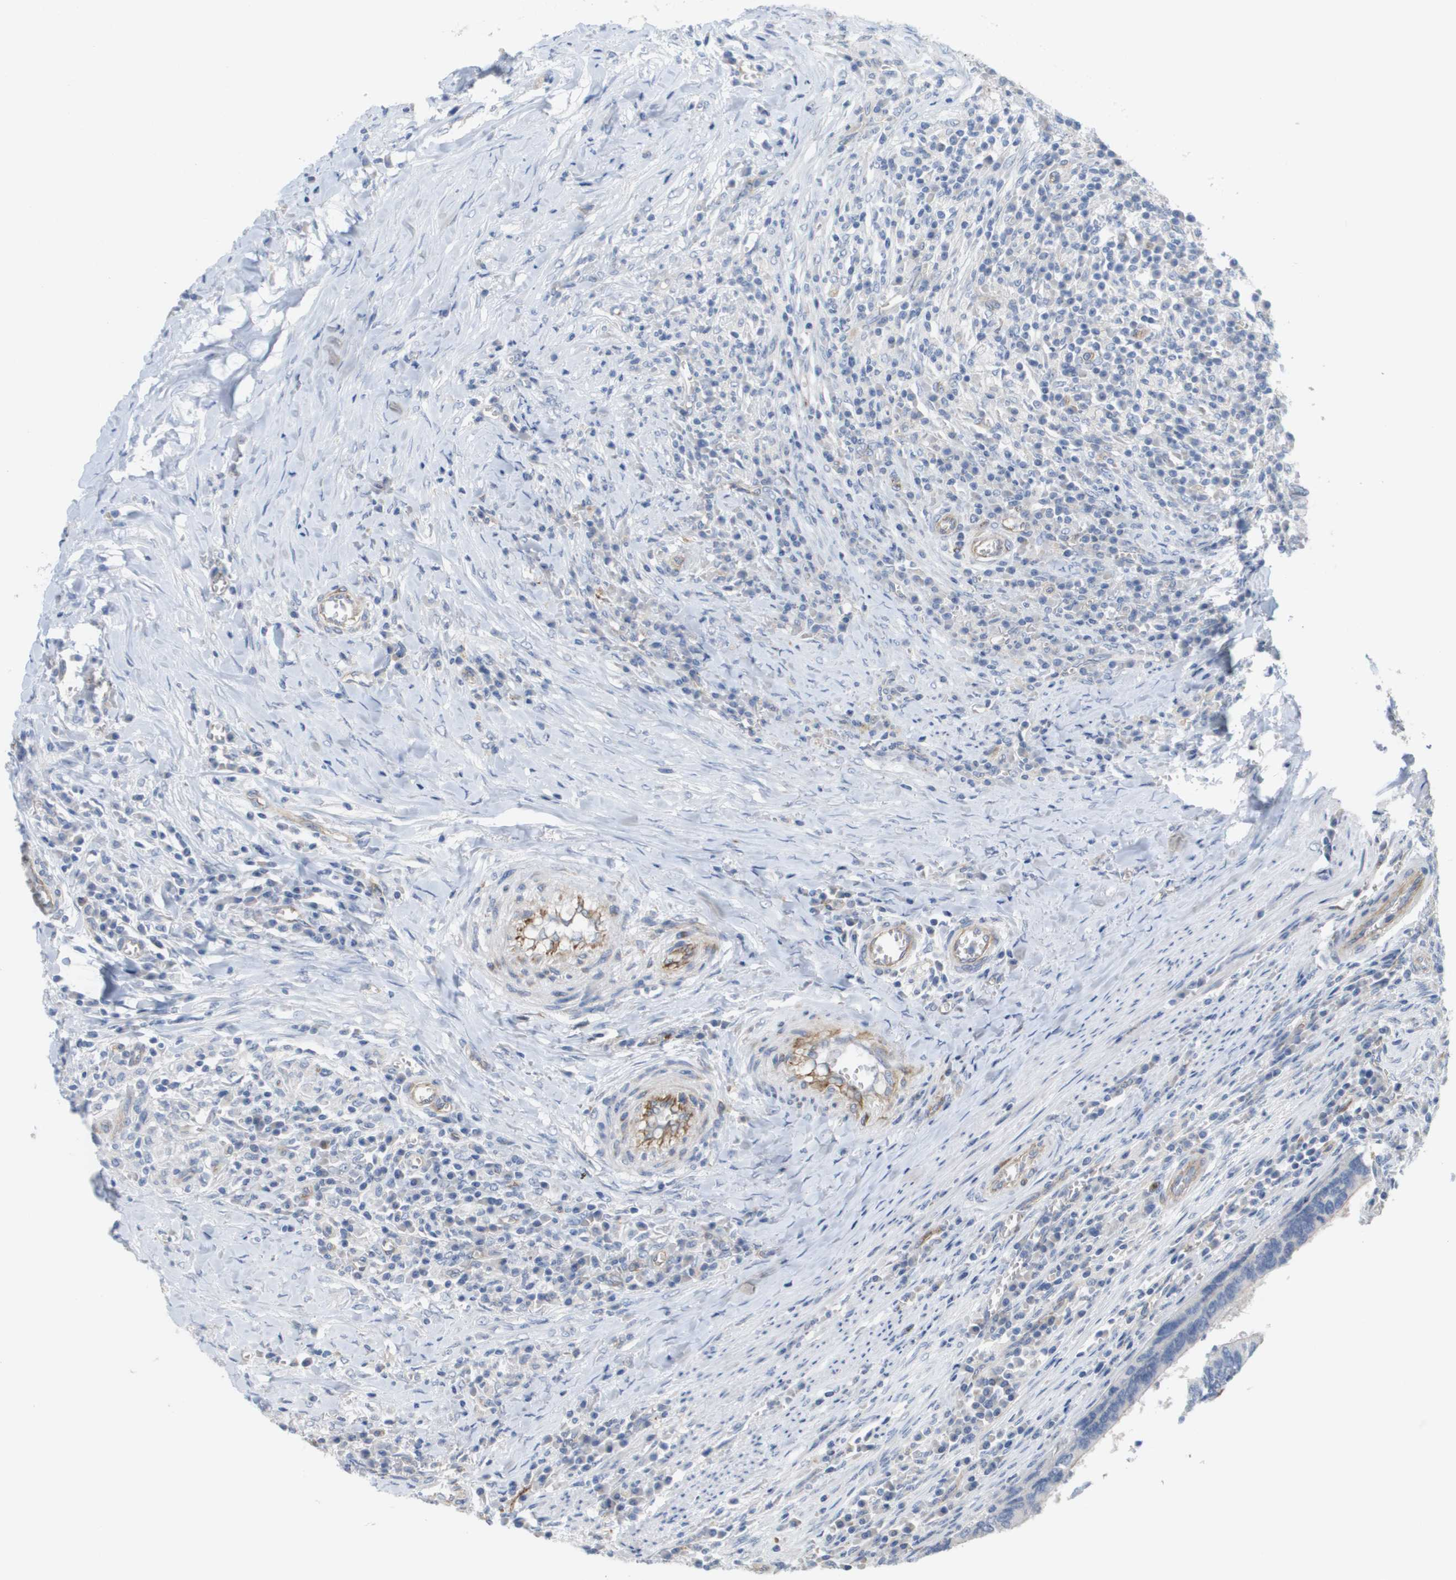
{"staining": {"intensity": "negative", "quantity": "none", "location": "none"}, "tissue": "colorectal cancer", "cell_type": "Tumor cells", "image_type": "cancer", "snomed": [{"axis": "morphology", "description": "Adenocarcinoma, NOS"}, {"axis": "topography", "description": "Colon"}], "caption": "This is a photomicrograph of immunohistochemistry (IHC) staining of colorectal adenocarcinoma, which shows no expression in tumor cells. (DAB (3,3'-diaminobenzidine) immunohistochemistry (IHC) with hematoxylin counter stain).", "gene": "ANGPT2", "patient": {"sex": "male", "age": 72}}